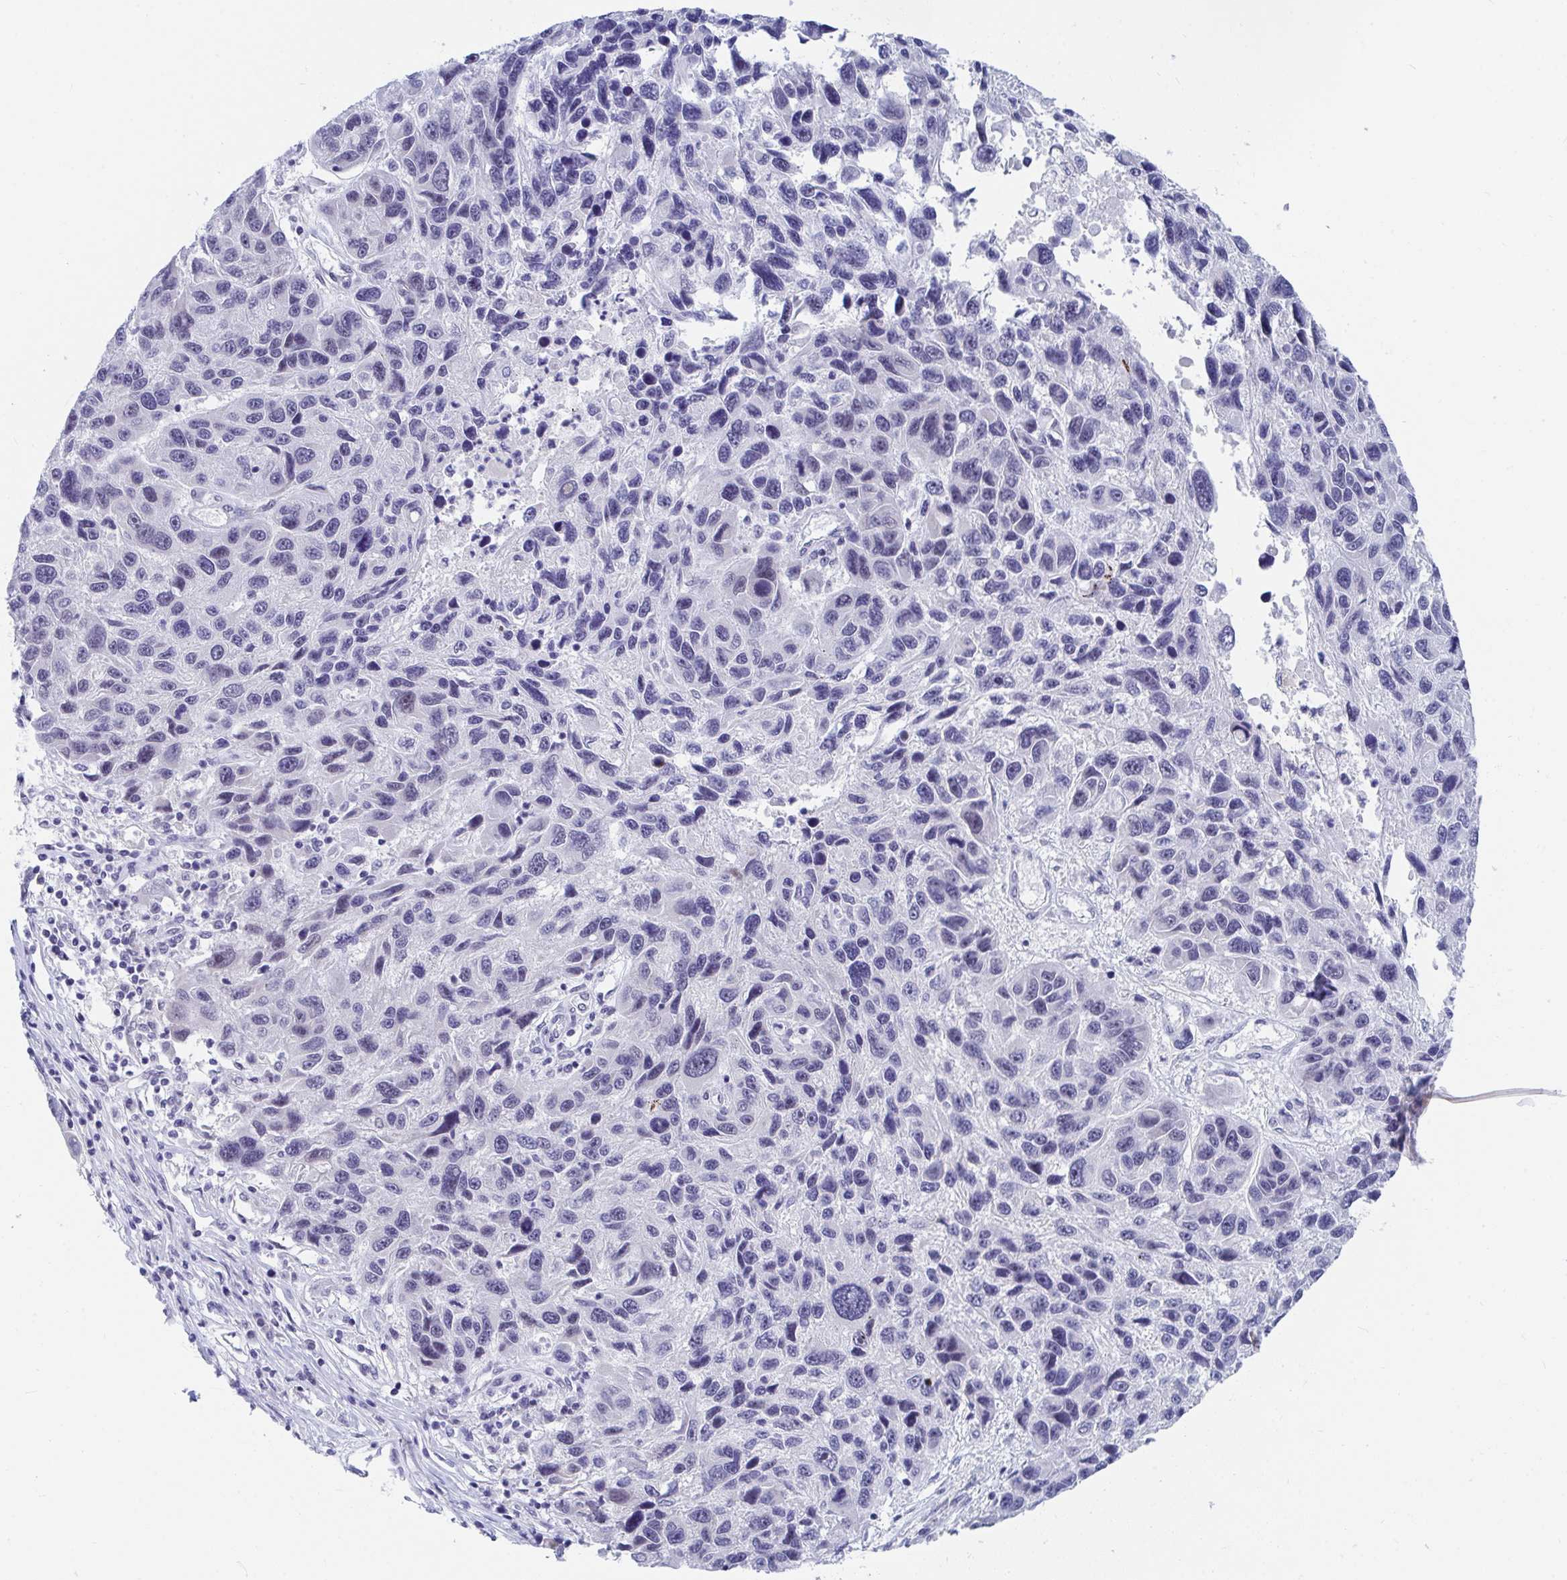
{"staining": {"intensity": "negative", "quantity": "none", "location": "none"}, "tissue": "melanoma", "cell_type": "Tumor cells", "image_type": "cancer", "snomed": [{"axis": "morphology", "description": "Malignant melanoma, NOS"}, {"axis": "topography", "description": "Skin"}], "caption": "Human melanoma stained for a protein using immunohistochemistry (IHC) displays no expression in tumor cells.", "gene": "DAOA", "patient": {"sex": "male", "age": 53}}